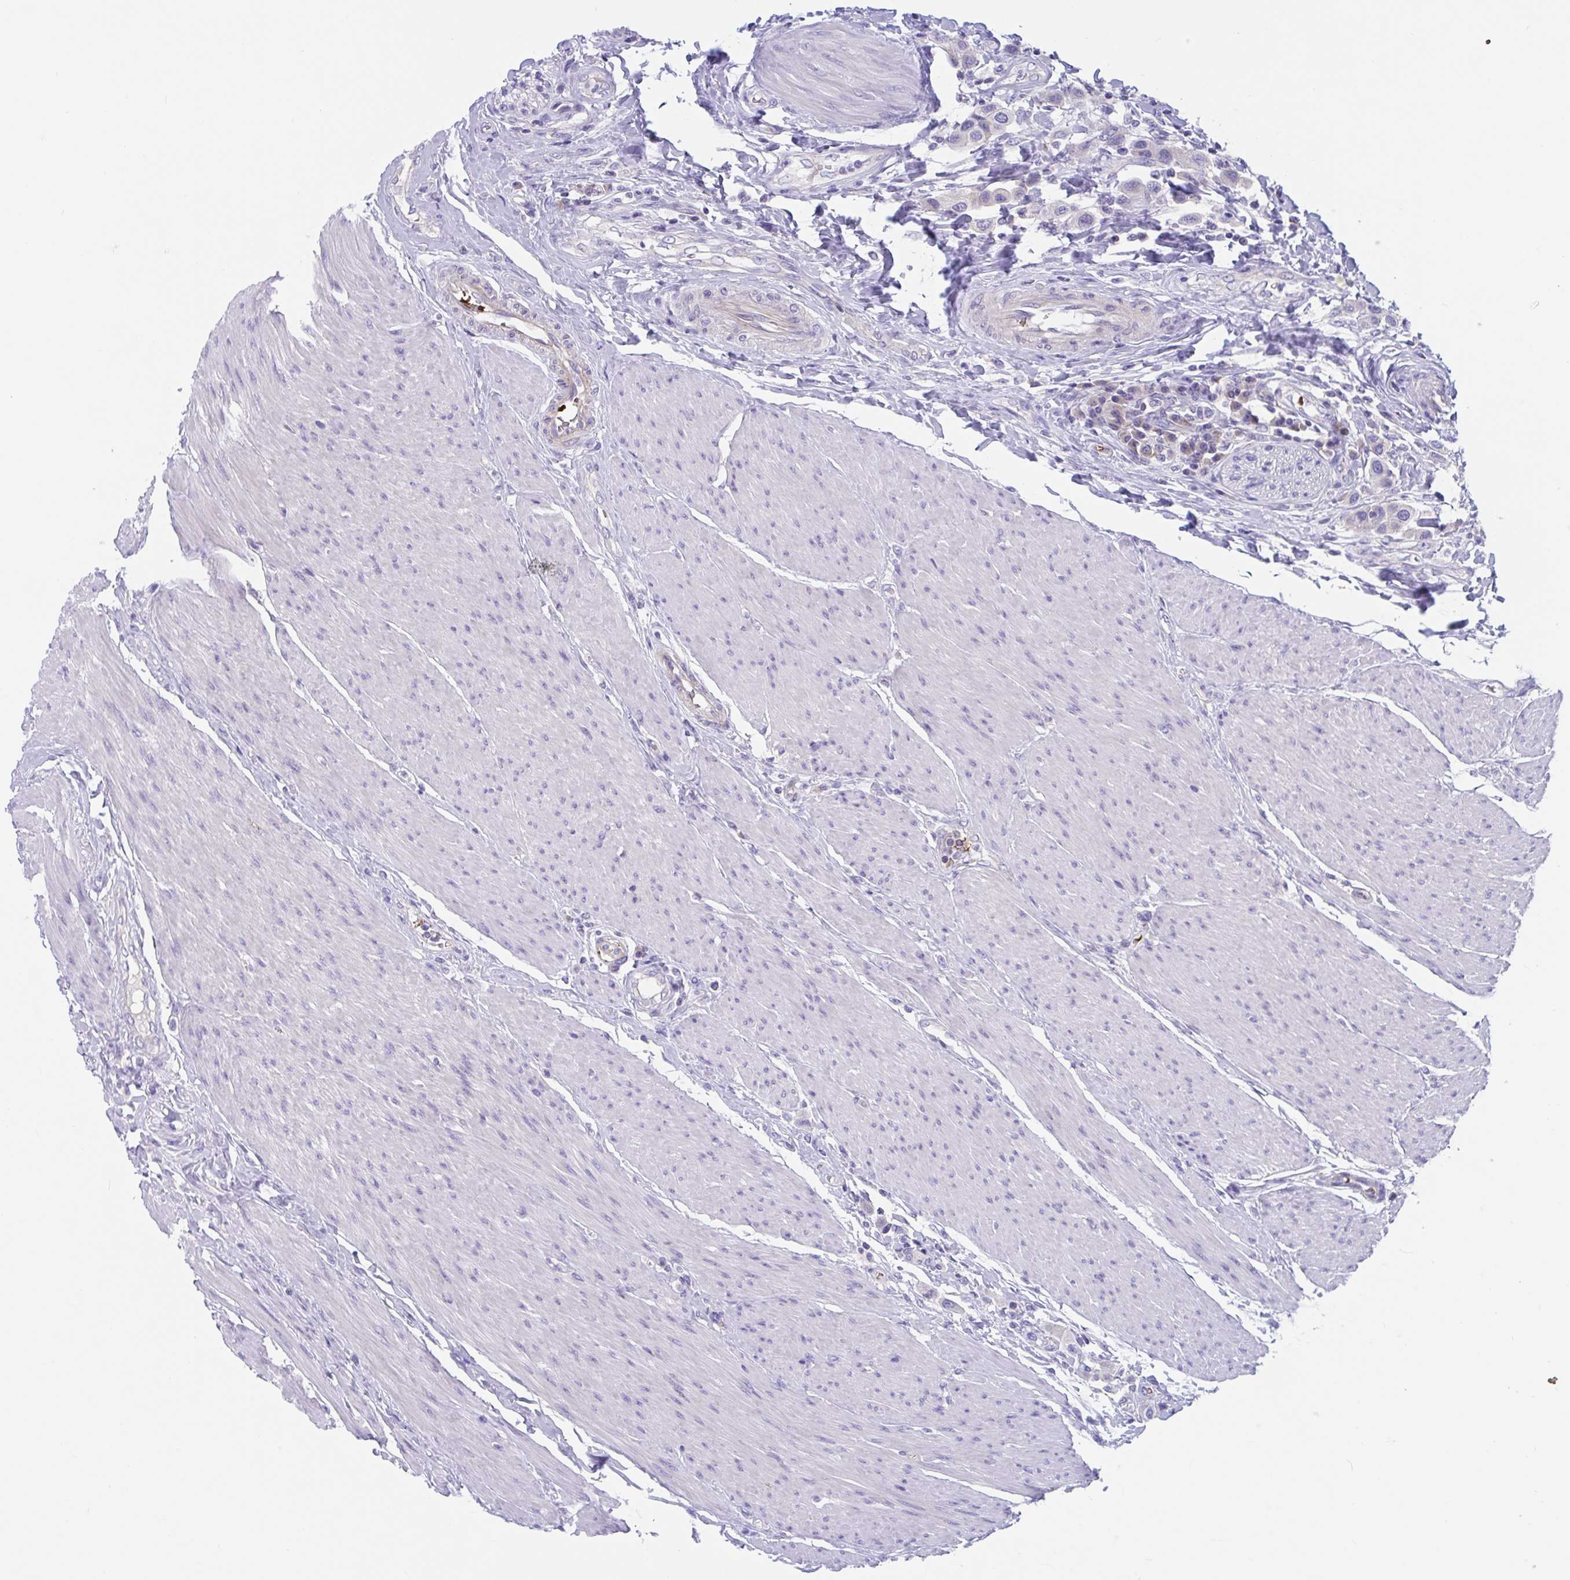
{"staining": {"intensity": "negative", "quantity": "none", "location": "none"}, "tissue": "urothelial cancer", "cell_type": "Tumor cells", "image_type": "cancer", "snomed": [{"axis": "morphology", "description": "Urothelial carcinoma, High grade"}, {"axis": "topography", "description": "Urinary bladder"}], "caption": "High power microscopy histopathology image of an immunohistochemistry histopathology image of urothelial cancer, revealing no significant expression in tumor cells.", "gene": "TTC30B", "patient": {"sex": "male", "age": 50}}